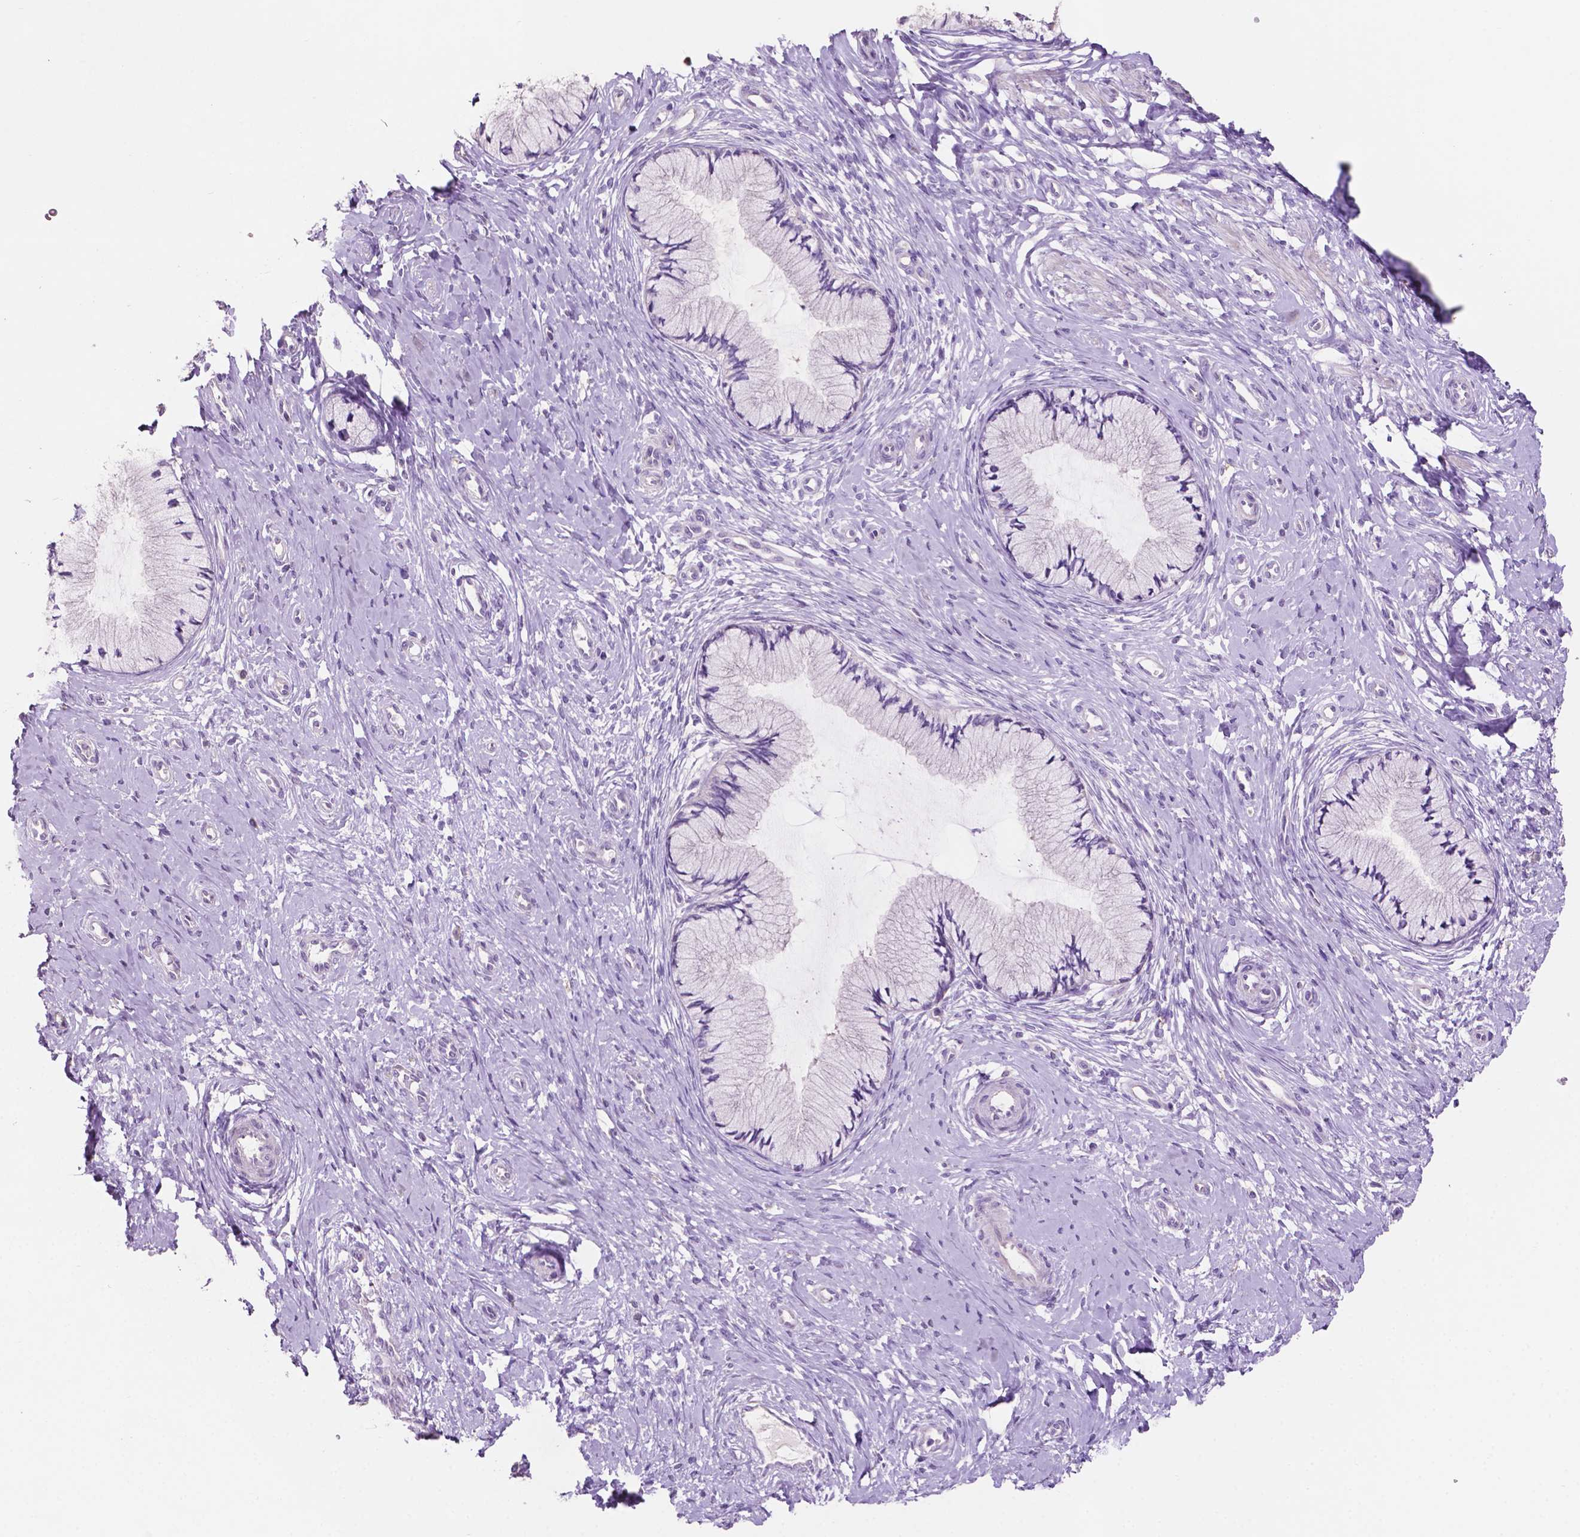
{"staining": {"intensity": "negative", "quantity": "none", "location": "none"}, "tissue": "cervix", "cell_type": "Glandular cells", "image_type": "normal", "snomed": [{"axis": "morphology", "description": "Normal tissue, NOS"}, {"axis": "topography", "description": "Cervix"}], "caption": "Unremarkable cervix was stained to show a protein in brown. There is no significant staining in glandular cells. Nuclei are stained in blue.", "gene": "CLDN17", "patient": {"sex": "female", "age": 37}}